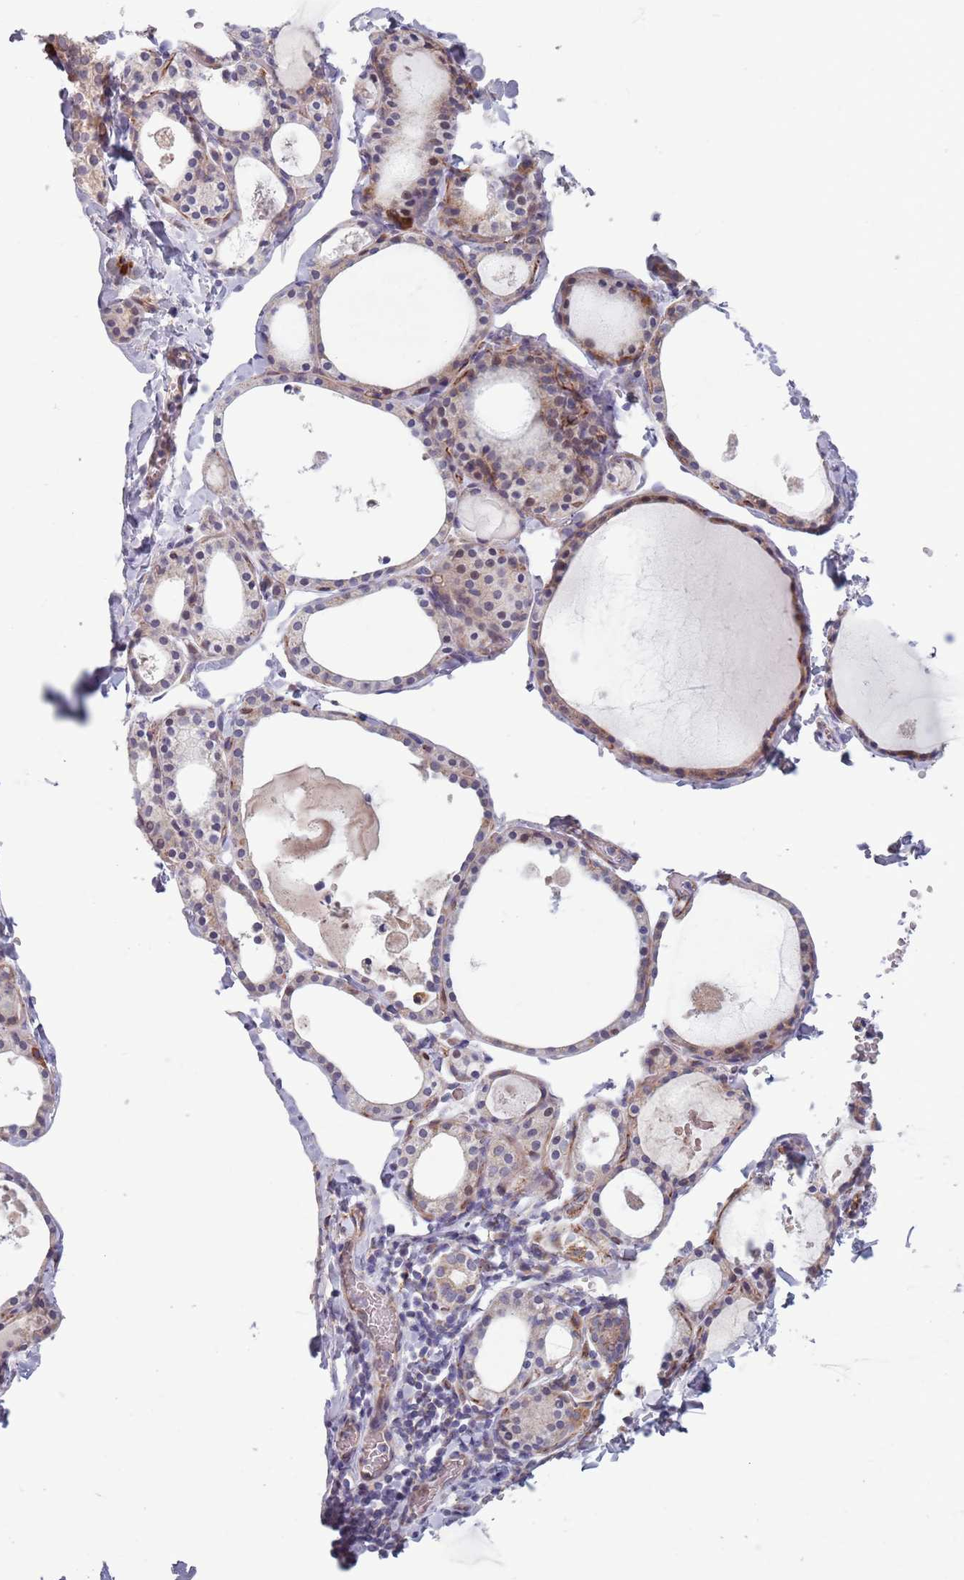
{"staining": {"intensity": "moderate", "quantity": "25%-75%", "location": "cytoplasmic/membranous"}, "tissue": "thyroid gland", "cell_type": "Glandular cells", "image_type": "normal", "snomed": [{"axis": "morphology", "description": "Normal tissue, NOS"}, {"axis": "topography", "description": "Thyroid gland"}], "caption": "A medium amount of moderate cytoplasmic/membranous staining is appreciated in approximately 25%-75% of glandular cells in unremarkable thyroid gland. (brown staining indicates protein expression, while blue staining denotes nuclei).", "gene": "TYW1B", "patient": {"sex": "male", "age": 56}}